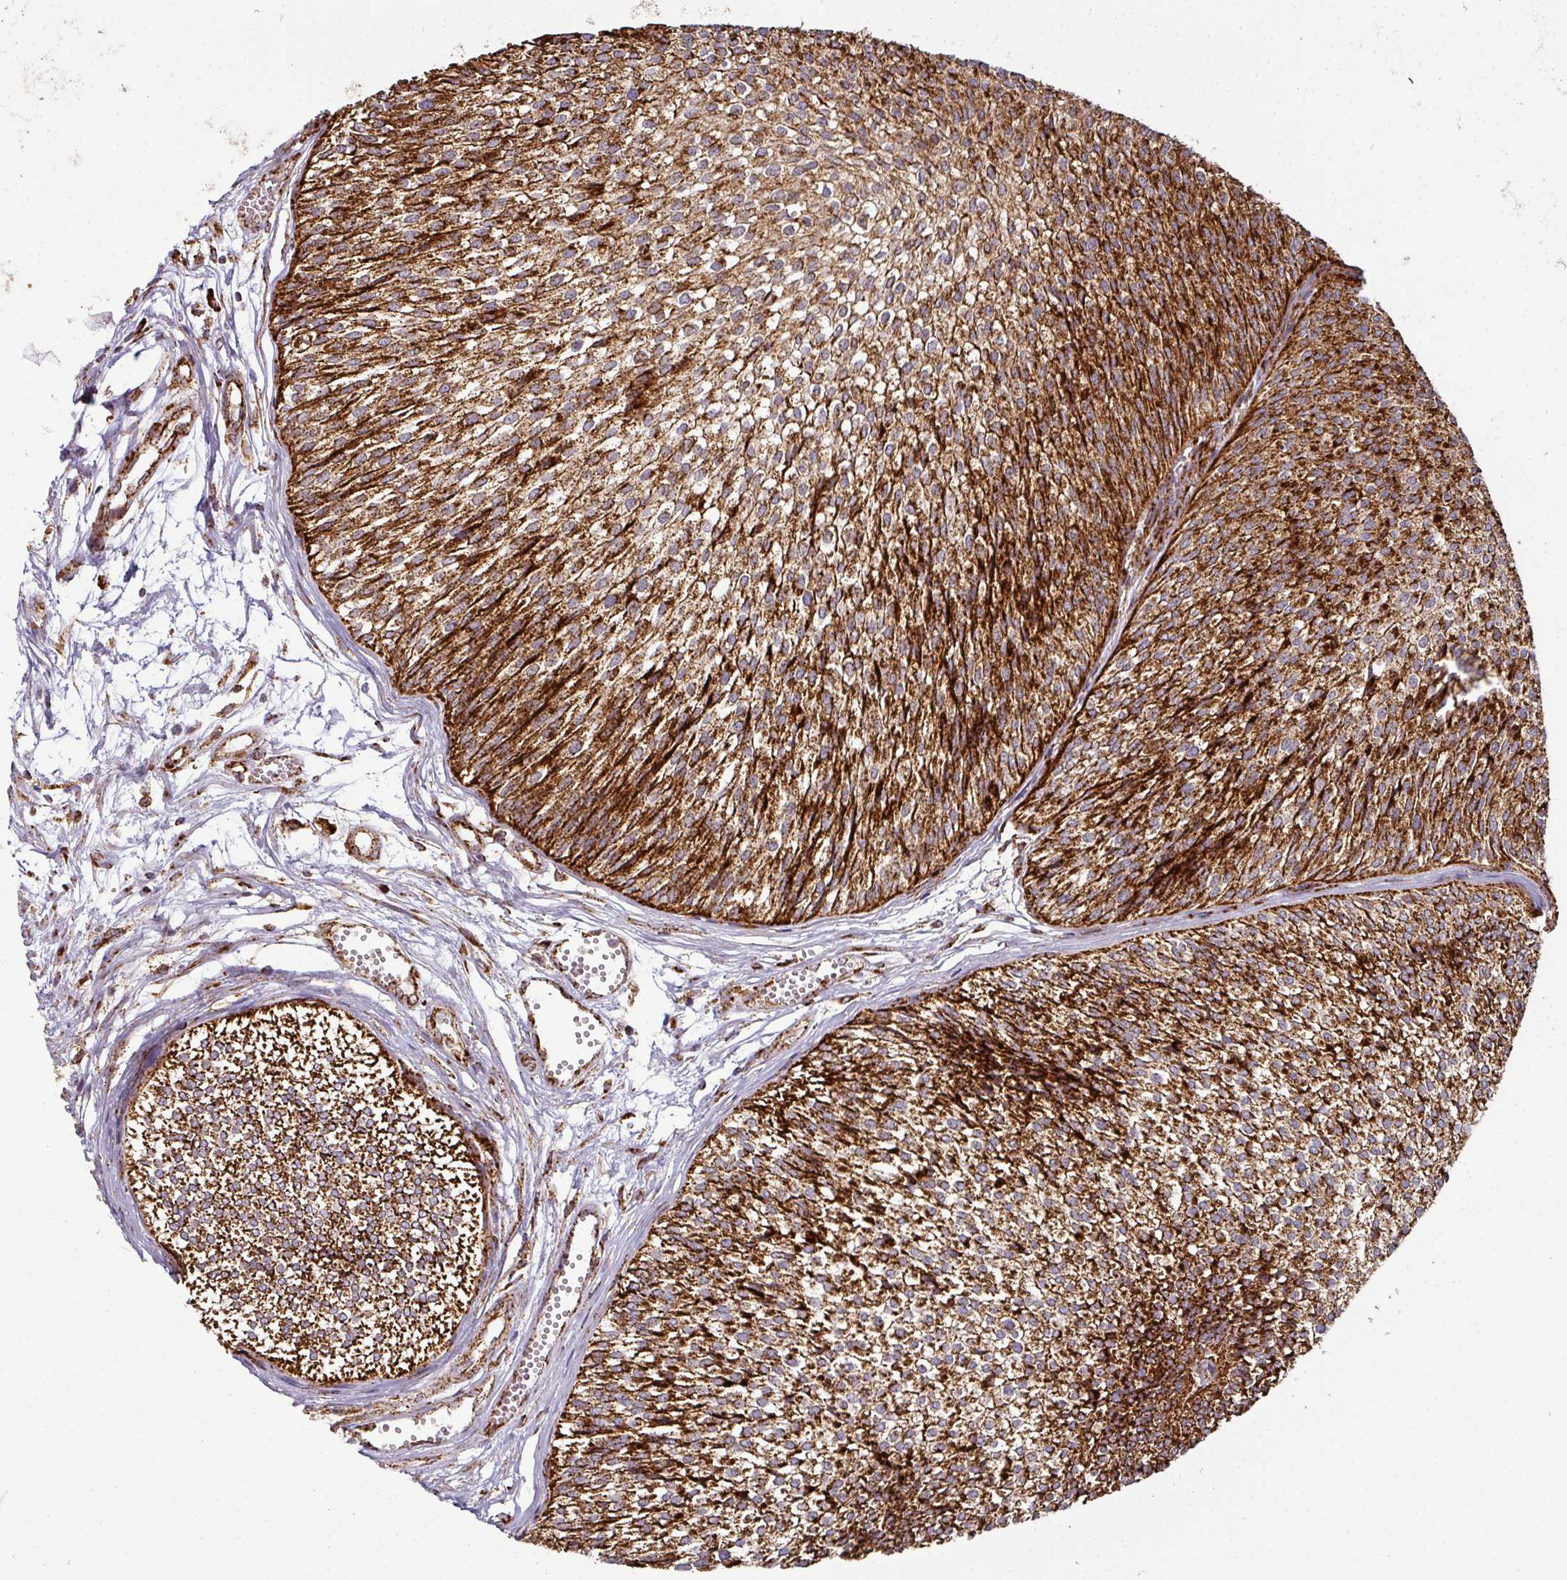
{"staining": {"intensity": "strong", "quantity": ">75%", "location": "cytoplasmic/membranous"}, "tissue": "urothelial cancer", "cell_type": "Tumor cells", "image_type": "cancer", "snomed": [{"axis": "morphology", "description": "Urothelial carcinoma, Low grade"}, {"axis": "topography", "description": "Urinary bladder"}], "caption": "Immunohistochemistry (IHC) photomicrograph of human urothelial cancer stained for a protein (brown), which reveals high levels of strong cytoplasmic/membranous positivity in about >75% of tumor cells.", "gene": "TRAP1", "patient": {"sex": "male", "age": 91}}